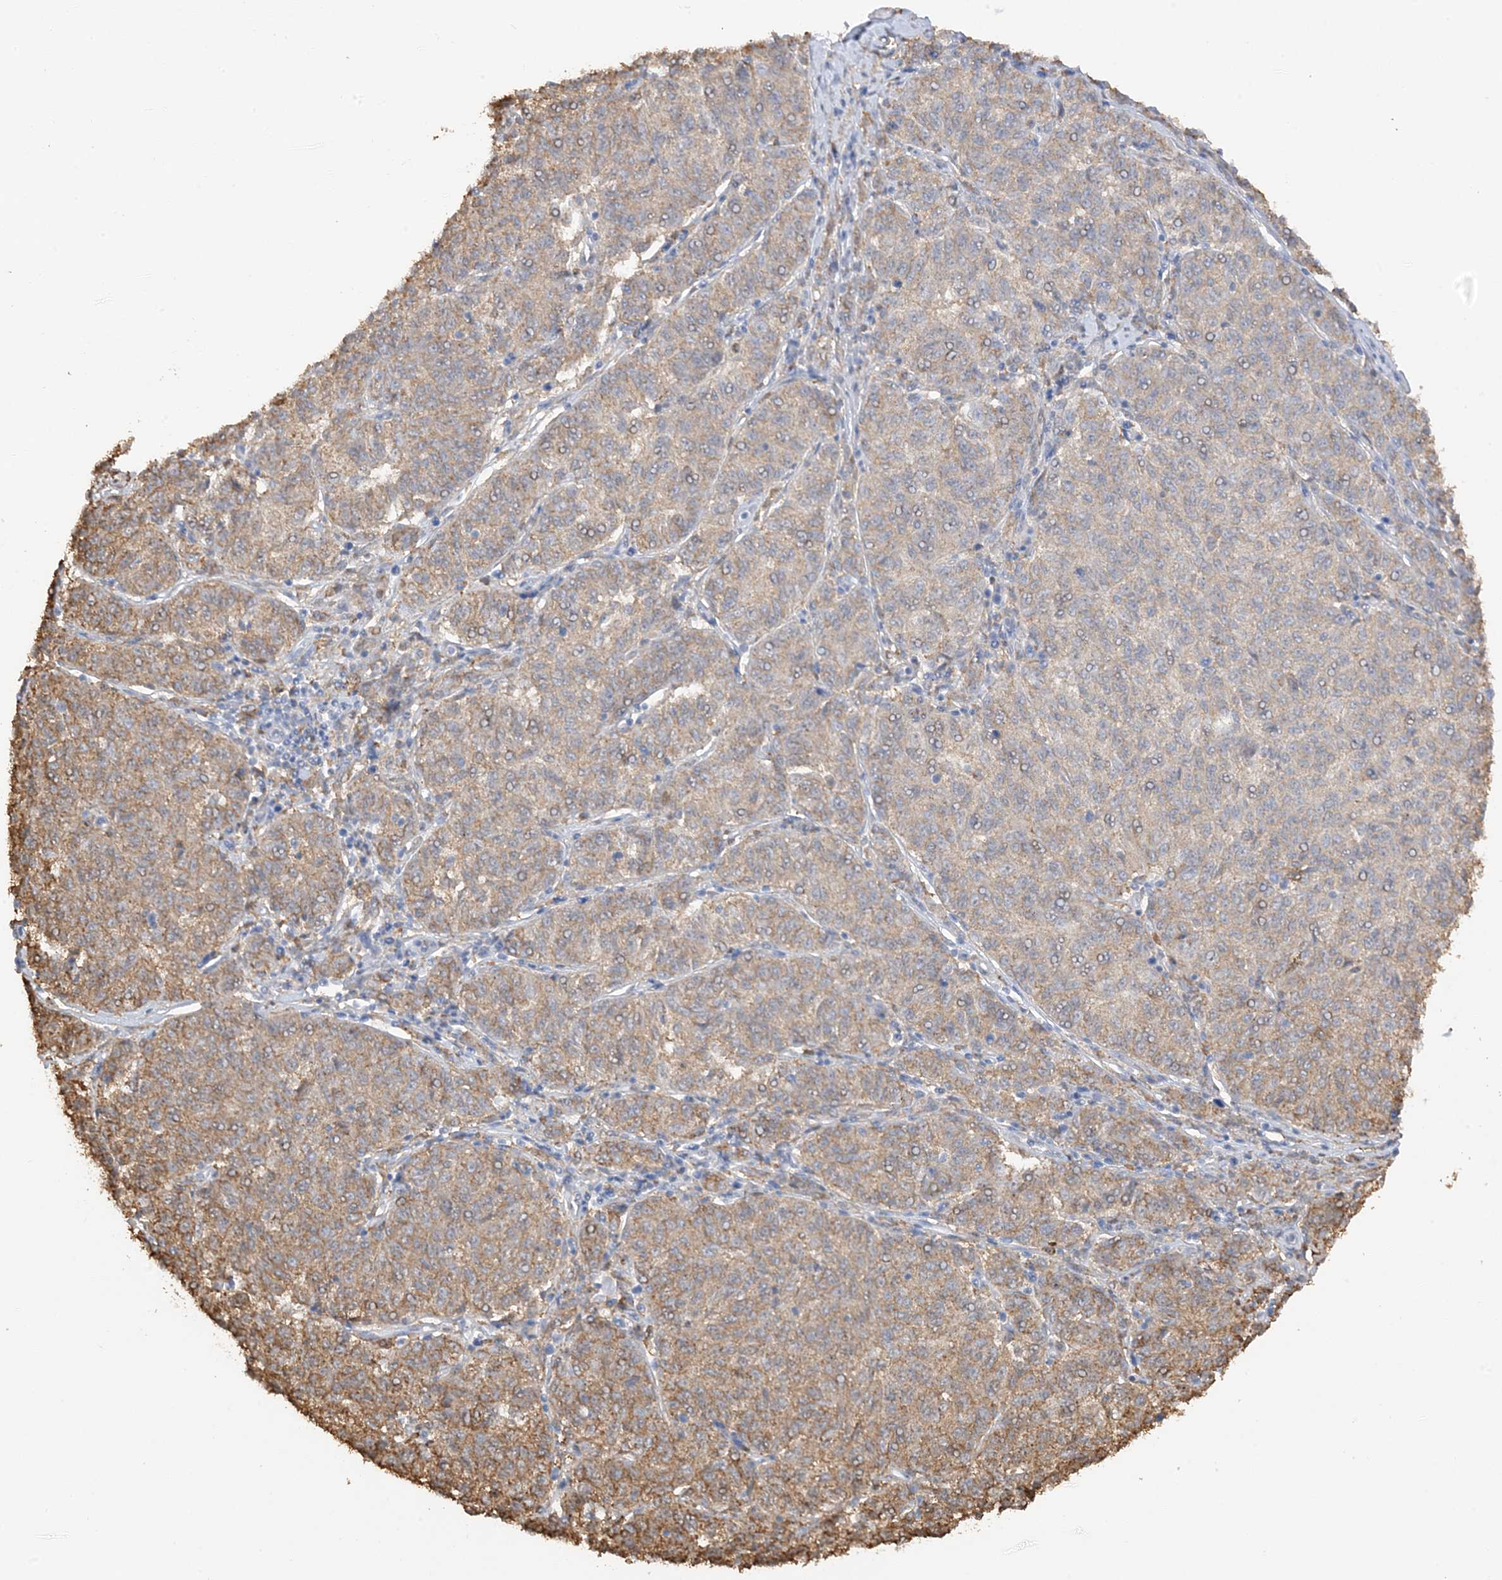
{"staining": {"intensity": "moderate", "quantity": ">75%", "location": "cytoplasmic/membranous"}, "tissue": "melanoma", "cell_type": "Tumor cells", "image_type": "cancer", "snomed": [{"axis": "morphology", "description": "Malignant melanoma, NOS"}, {"axis": "topography", "description": "Skin"}], "caption": "This photomicrograph shows IHC staining of malignant melanoma, with medium moderate cytoplasmic/membranous staining in about >75% of tumor cells.", "gene": "PHACTR2", "patient": {"sex": "female", "age": 72}}